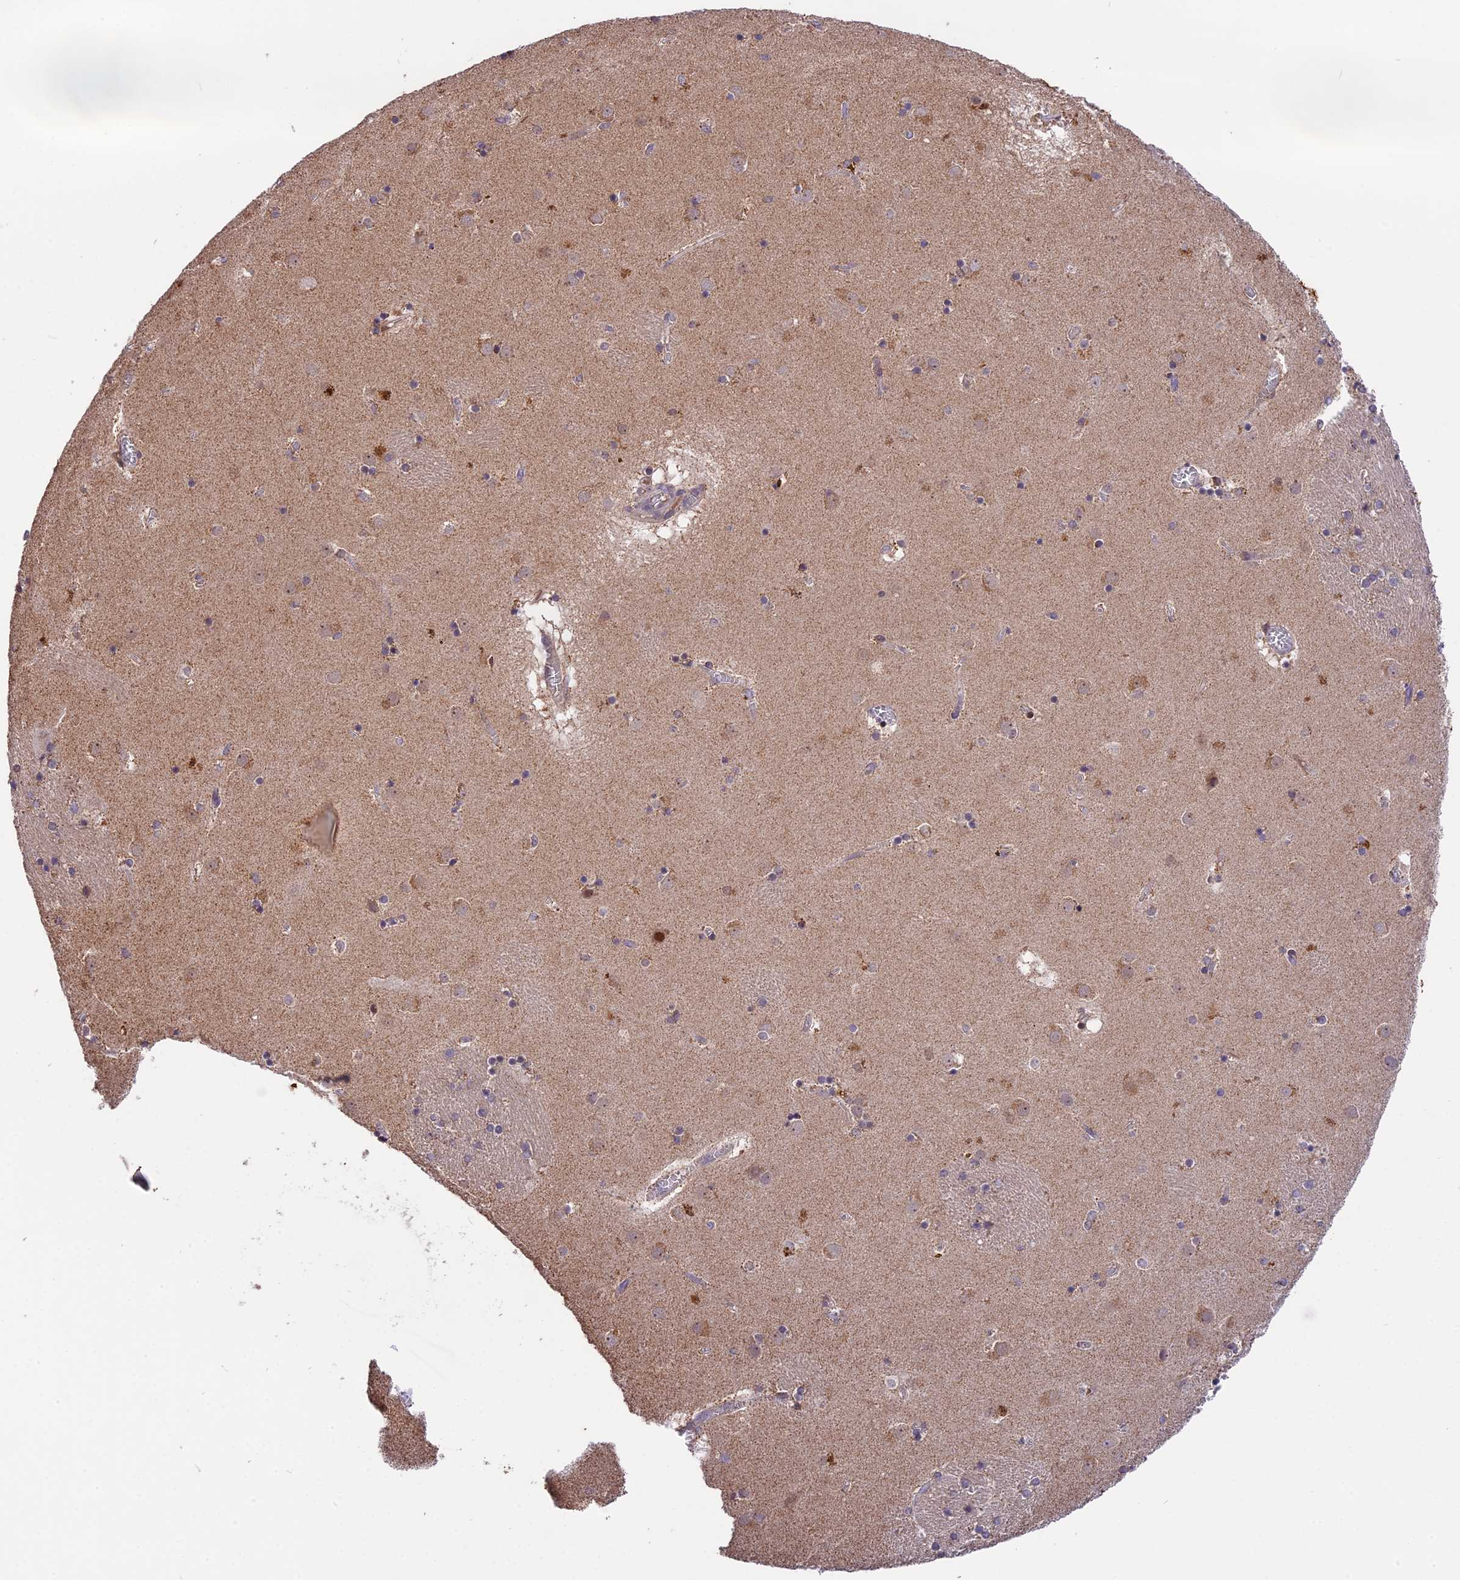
{"staining": {"intensity": "weak", "quantity": "<25%", "location": "cytoplasmic/membranous"}, "tissue": "caudate", "cell_type": "Glial cells", "image_type": "normal", "snomed": [{"axis": "morphology", "description": "Normal tissue, NOS"}, {"axis": "topography", "description": "Lateral ventricle wall"}], "caption": "This is an immunohistochemistry (IHC) micrograph of unremarkable caudate. There is no expression in glial cells.", "gene": "RERGL", "patient": {"sex": "male", "age": 70}}